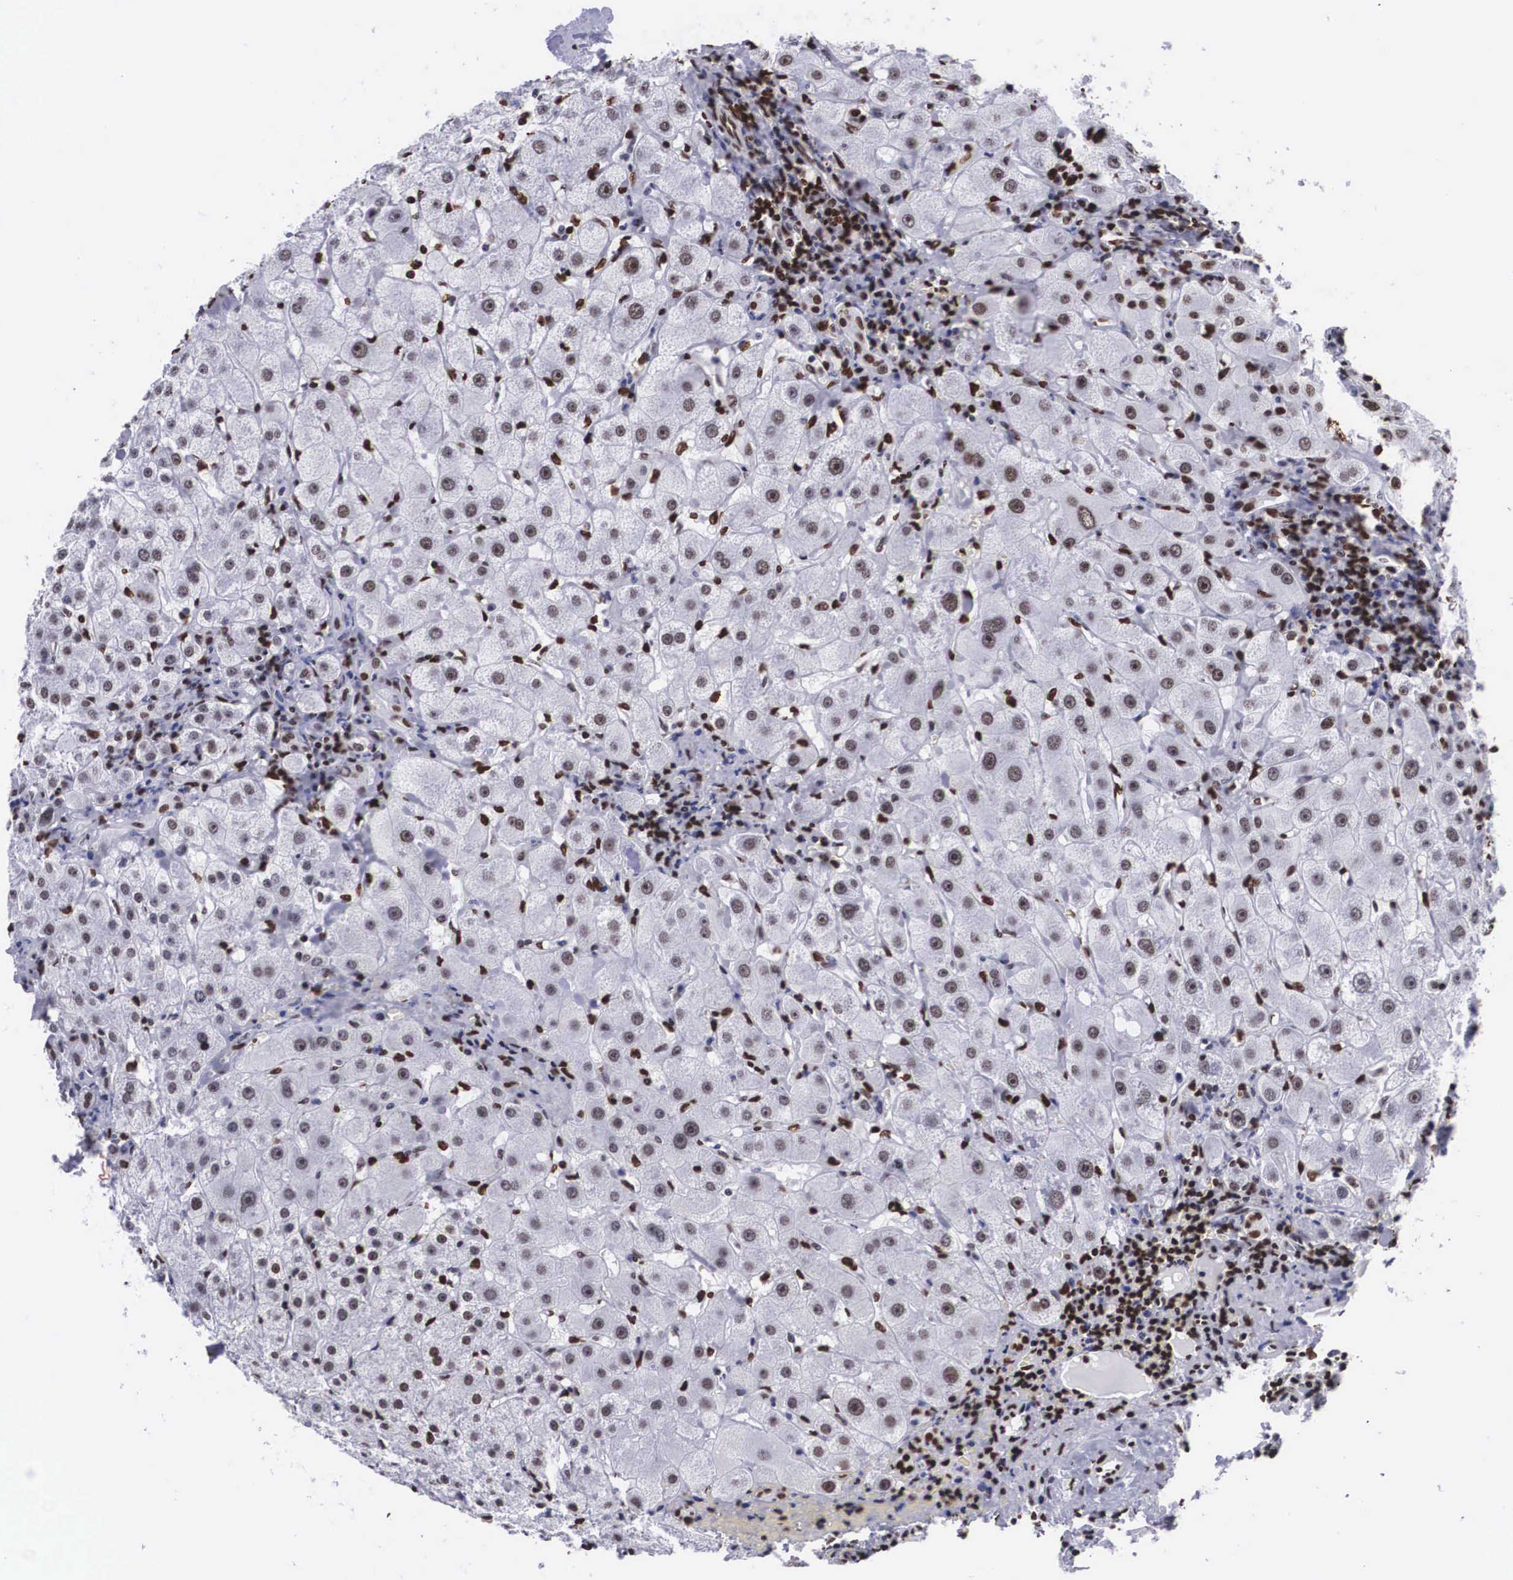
{"staining": {"intensity": "strong", "quantity": ">75%", "location": "nuclear"}, "tissue": "liver", "cell_type": "Cholangiocytes", "image_type": "normal", "snomed": [{"axis": "morphology", "description": "Normal tissue, NOS"}, {"axis": "topography", "description": "Liver"}], "caption": "Brown immunohistochemical staining in benign human liver reveals strong nuclear expression in about >75% of cholangiocytes.", "gene": "MECP2", "patient": {"sex": "female", "age": 79}}